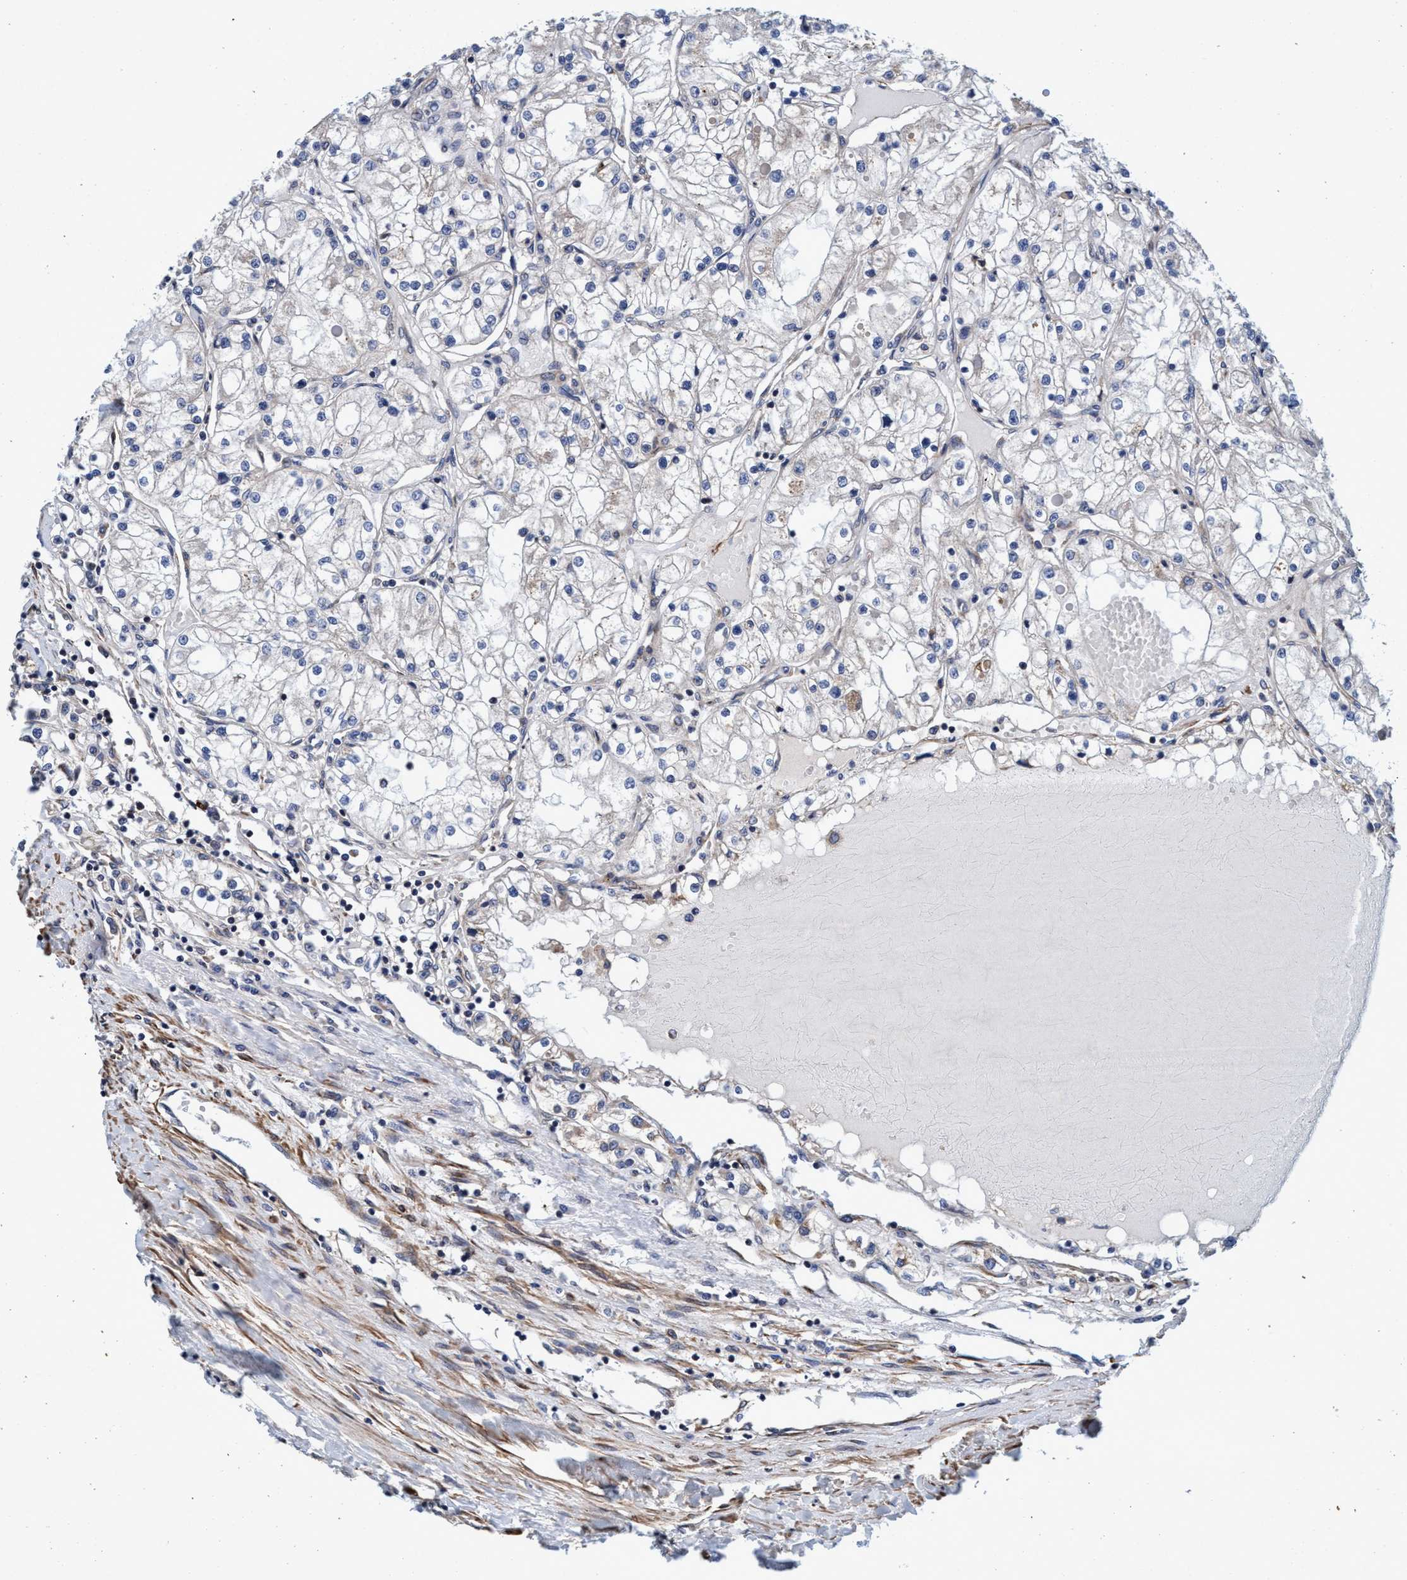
{"staining": {"intensity": "negative", "quantity": "none", "location": "none"}, "tissue": "renal cancer", "cell_type": "Tumor cells", "image_type": "cancer", "snomed": [{"axis": "morphology", "description": "Adenocarcinoma, NOS"}, {"axis": "topography", "description": "Kidney"}], "caption": "There is no significant expression in tumor cells of renal cancer (adenocarcinoma).", "gene": "CALCOCO2", "patient": {"sex": "male", "age": 68}}